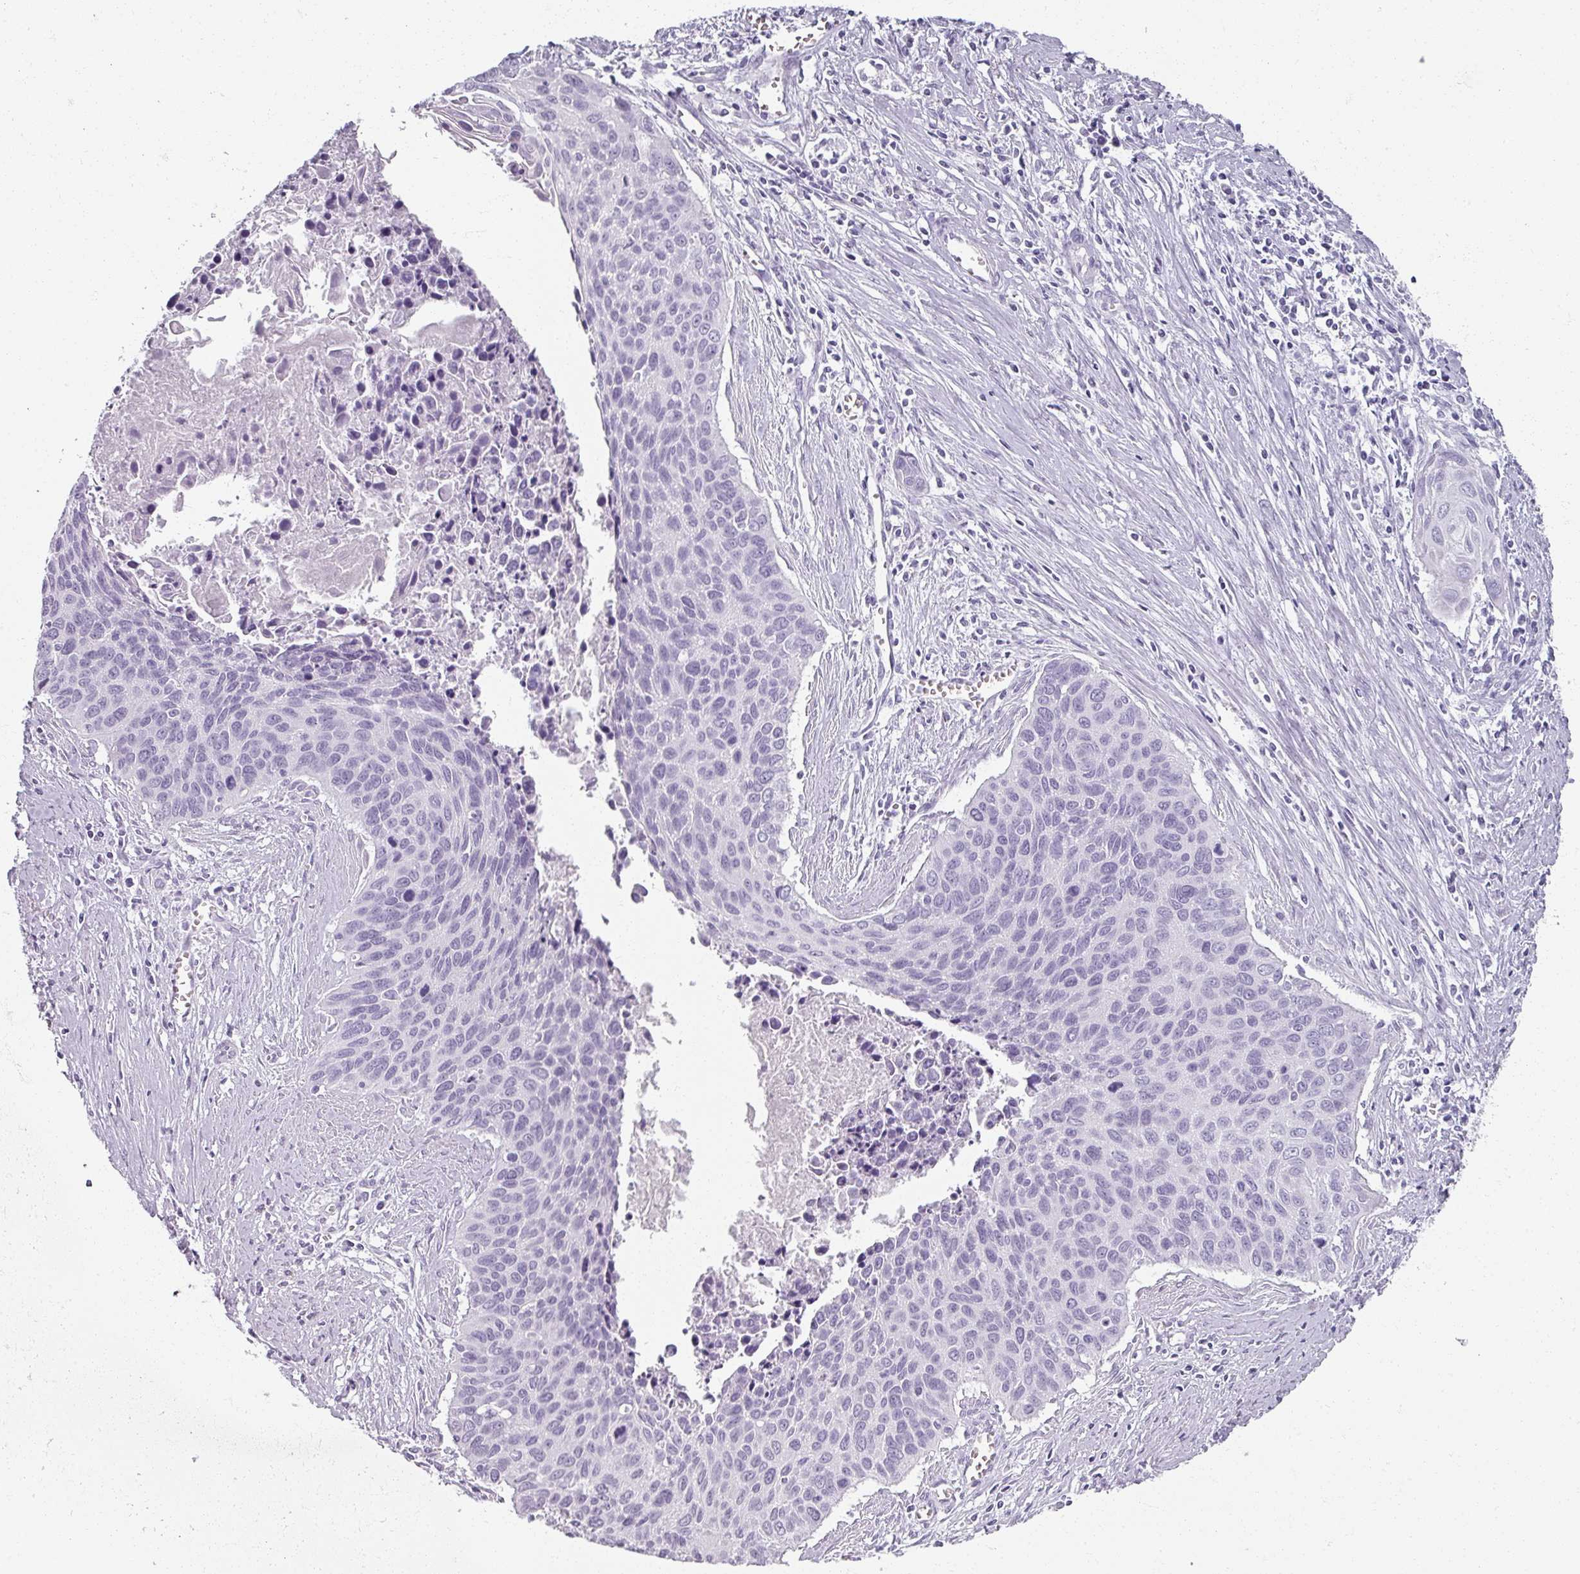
{"staining": {"intensity": "negative", "quantity": "none", "location": "none"}, "tissue": "cervical cancer", "cell_type": "Tumor cells", "image_type": "cancer", "snomed": [{"axis": "morphology", "description": "Squamous cell carcinoma, NOS"}, {"axis": "topography", "description": "Cervix"}], "caption": "There is no significant staining in tumor cells of cervical squamous cell carcinoma.", "gene": "REG3G", "patient": {"sex": "female", "age": 55}}